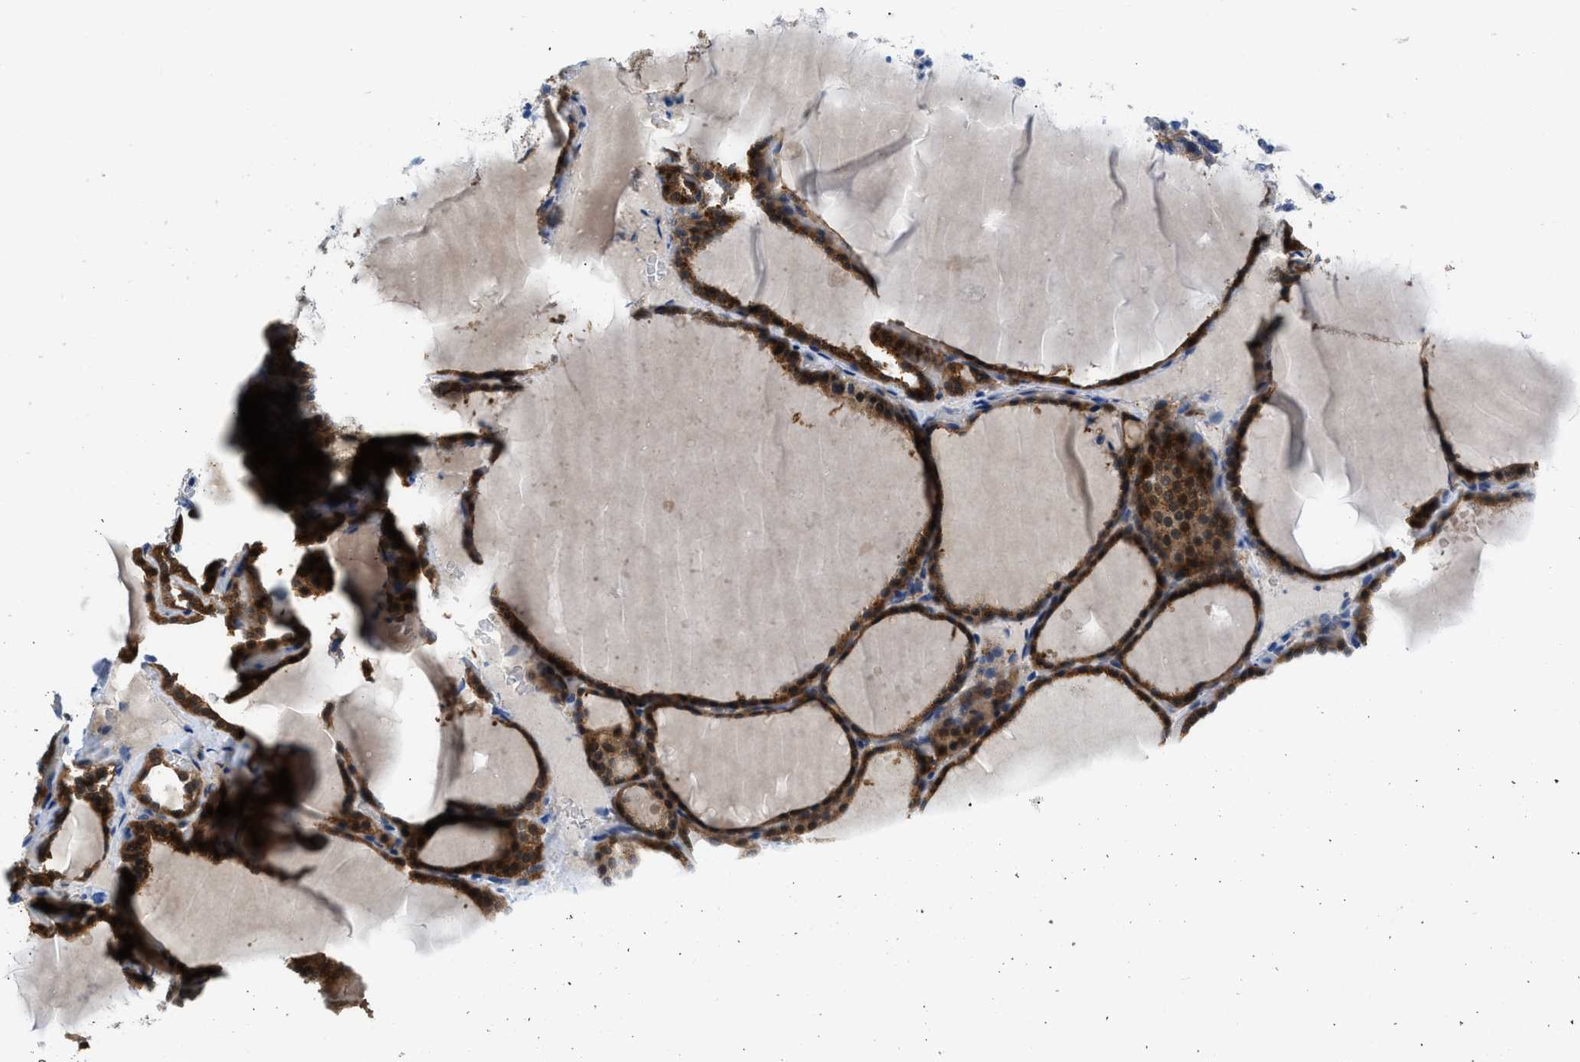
{"staining": {"intensity": "strong", "quantity": ">75%", "location": "cytoplasmic/membranous,nuclear"}, "tissue": "thyroid gland", "cell_type": "Glandular cells", "image_type": "normal", "snomed": [{"axis": "morphology", "description": "Normal tissue, NOS"}, {"axis": "topography", "description": "Thyroid gland"}], "caption": "Immunohistochemical staining of normal human thyroid gland reveals high levels of strong cytoplasmic/membranous,nuclear positivity in approximately >75% of glandular cells.", "gene": "CBR1", "patient": {"sex": "male", "age": 56}}